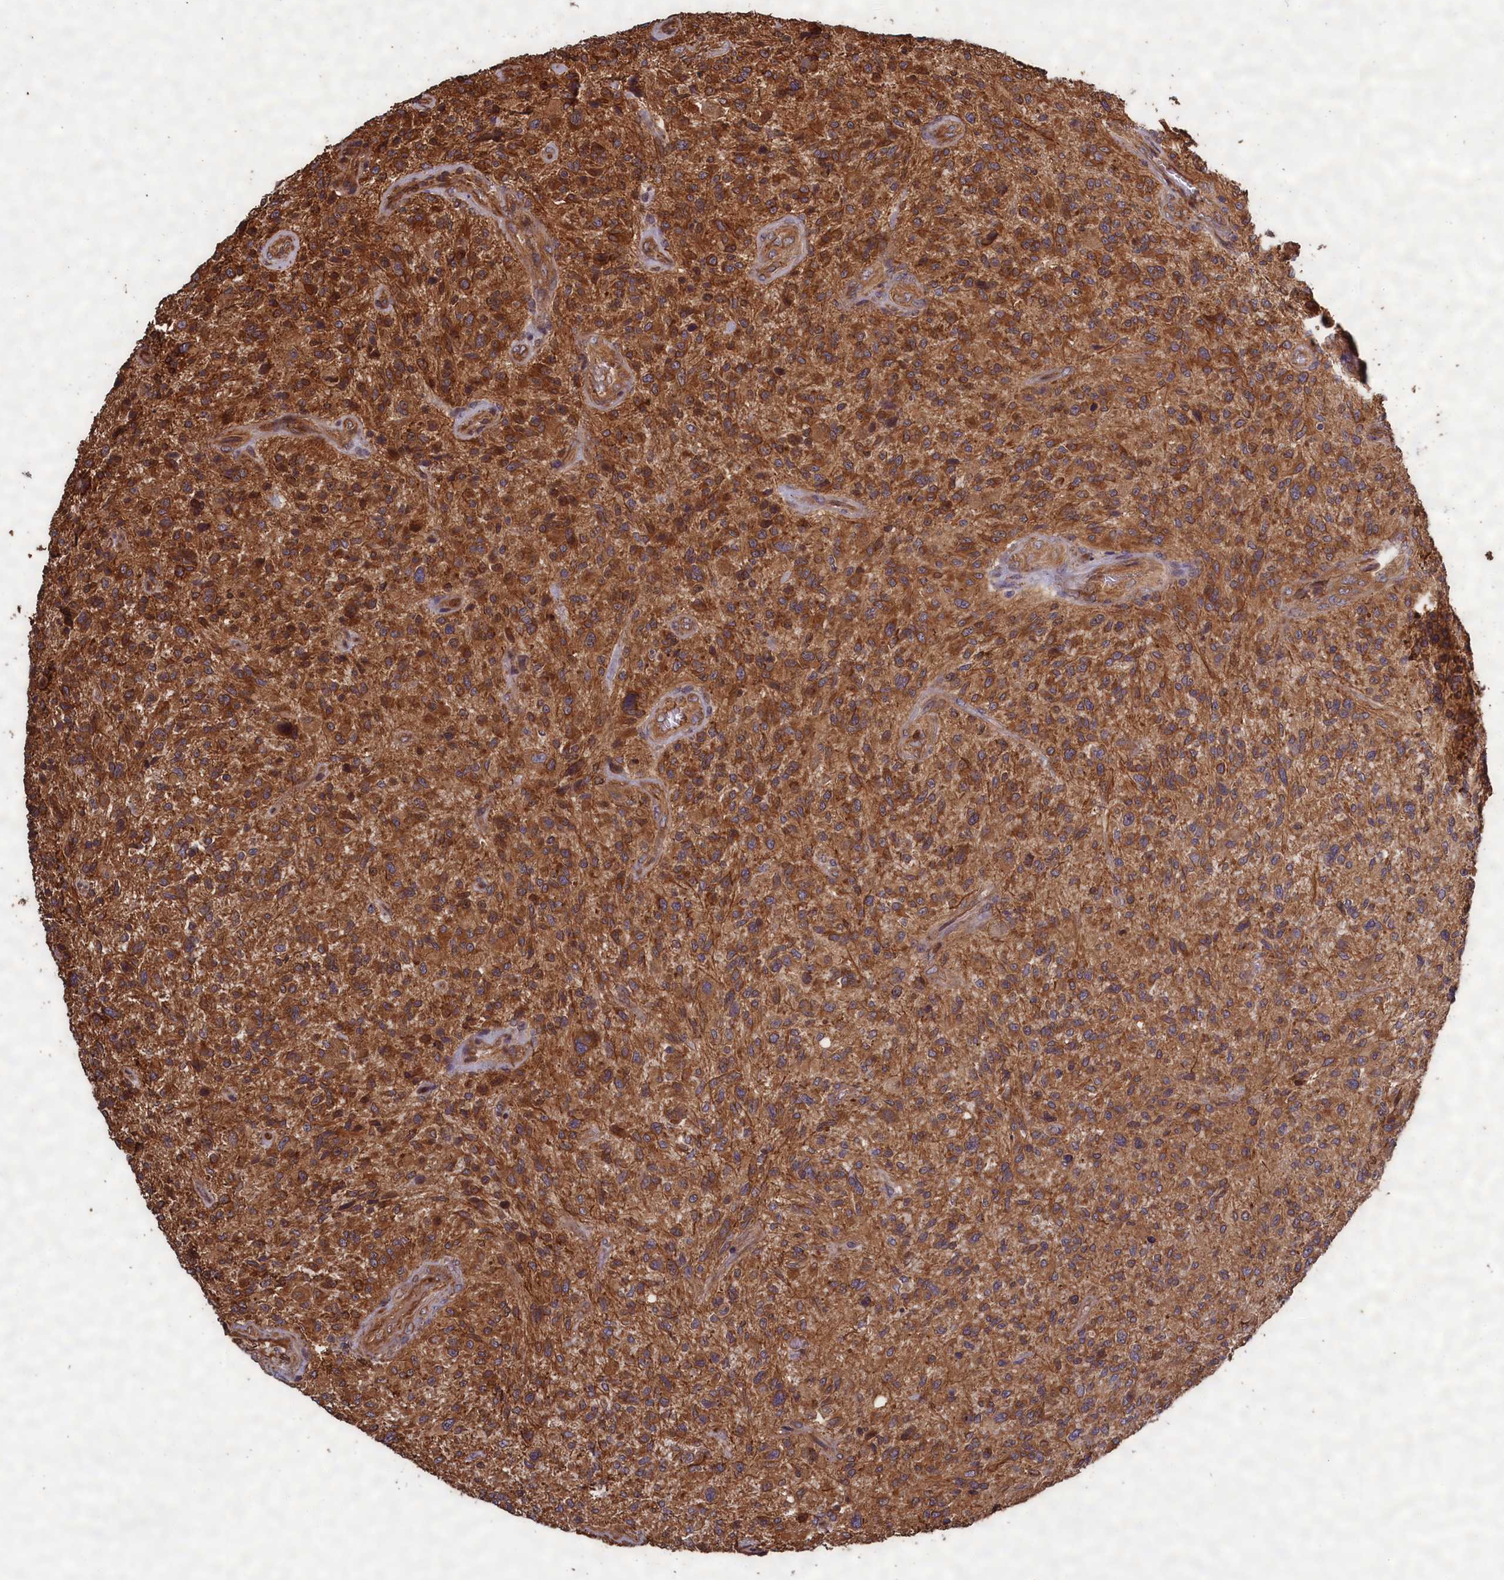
{"staining": {"intensity": "strong", "quantity": ">75%", "location": "cytoplasmic/membranous"}, "tissue": "glioma", "cell_type": "Tumor cells", "image_type": "cancer", "snomed": [{"axis": "morphology", "description": "Glioma, malignant, High grade"}, {"axis": "topography", "description": "Brain"}], "caption": "Human high-grade glioma (malignant) stained for a protein (brown) demonstrates strong cytoplasmic/membranous positive positivity in approximately >75% of tumor cells.", "gene": "CCDC124", "patient": {"sex": "male", "age": 47}}